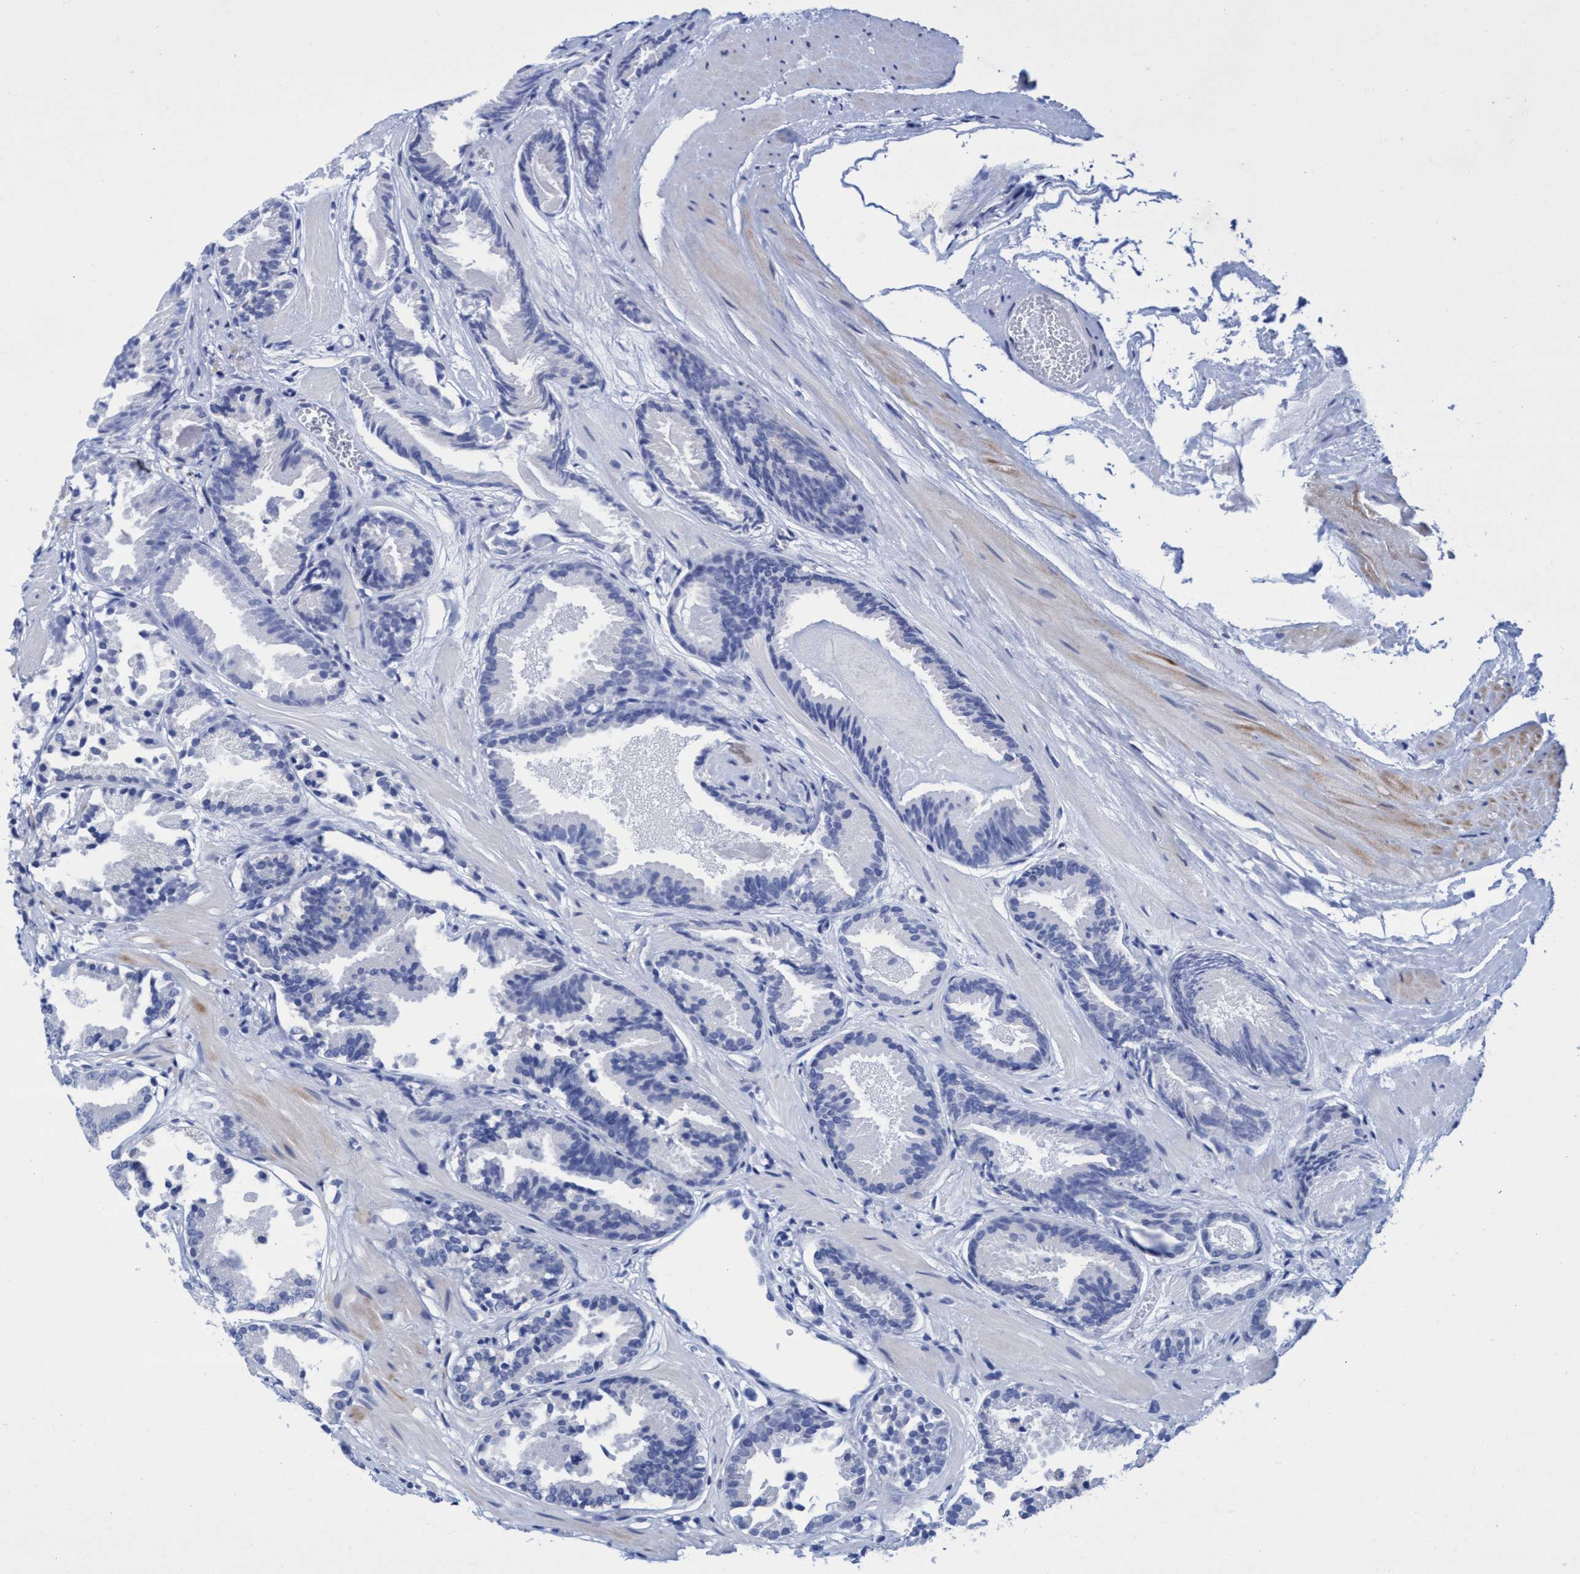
{"staining": {"intensity": "negative", "quantity": "none", "location": "none"}, "tissue": "prostate cancer", "cell_type": "Tumor cells", "image_type": "cancer", "snomed": [{"axis": "morphology", "description": "Adenocarcinoma, Low grade"}, {"axis": "topography", "description": "Prostate"}], "caption": "The image reveals no staining of tumor cells in prostate adenocarcinoma (low-grade).", "gene": "R3HCC1", "patient": {"sex": "male", "age": 51}}